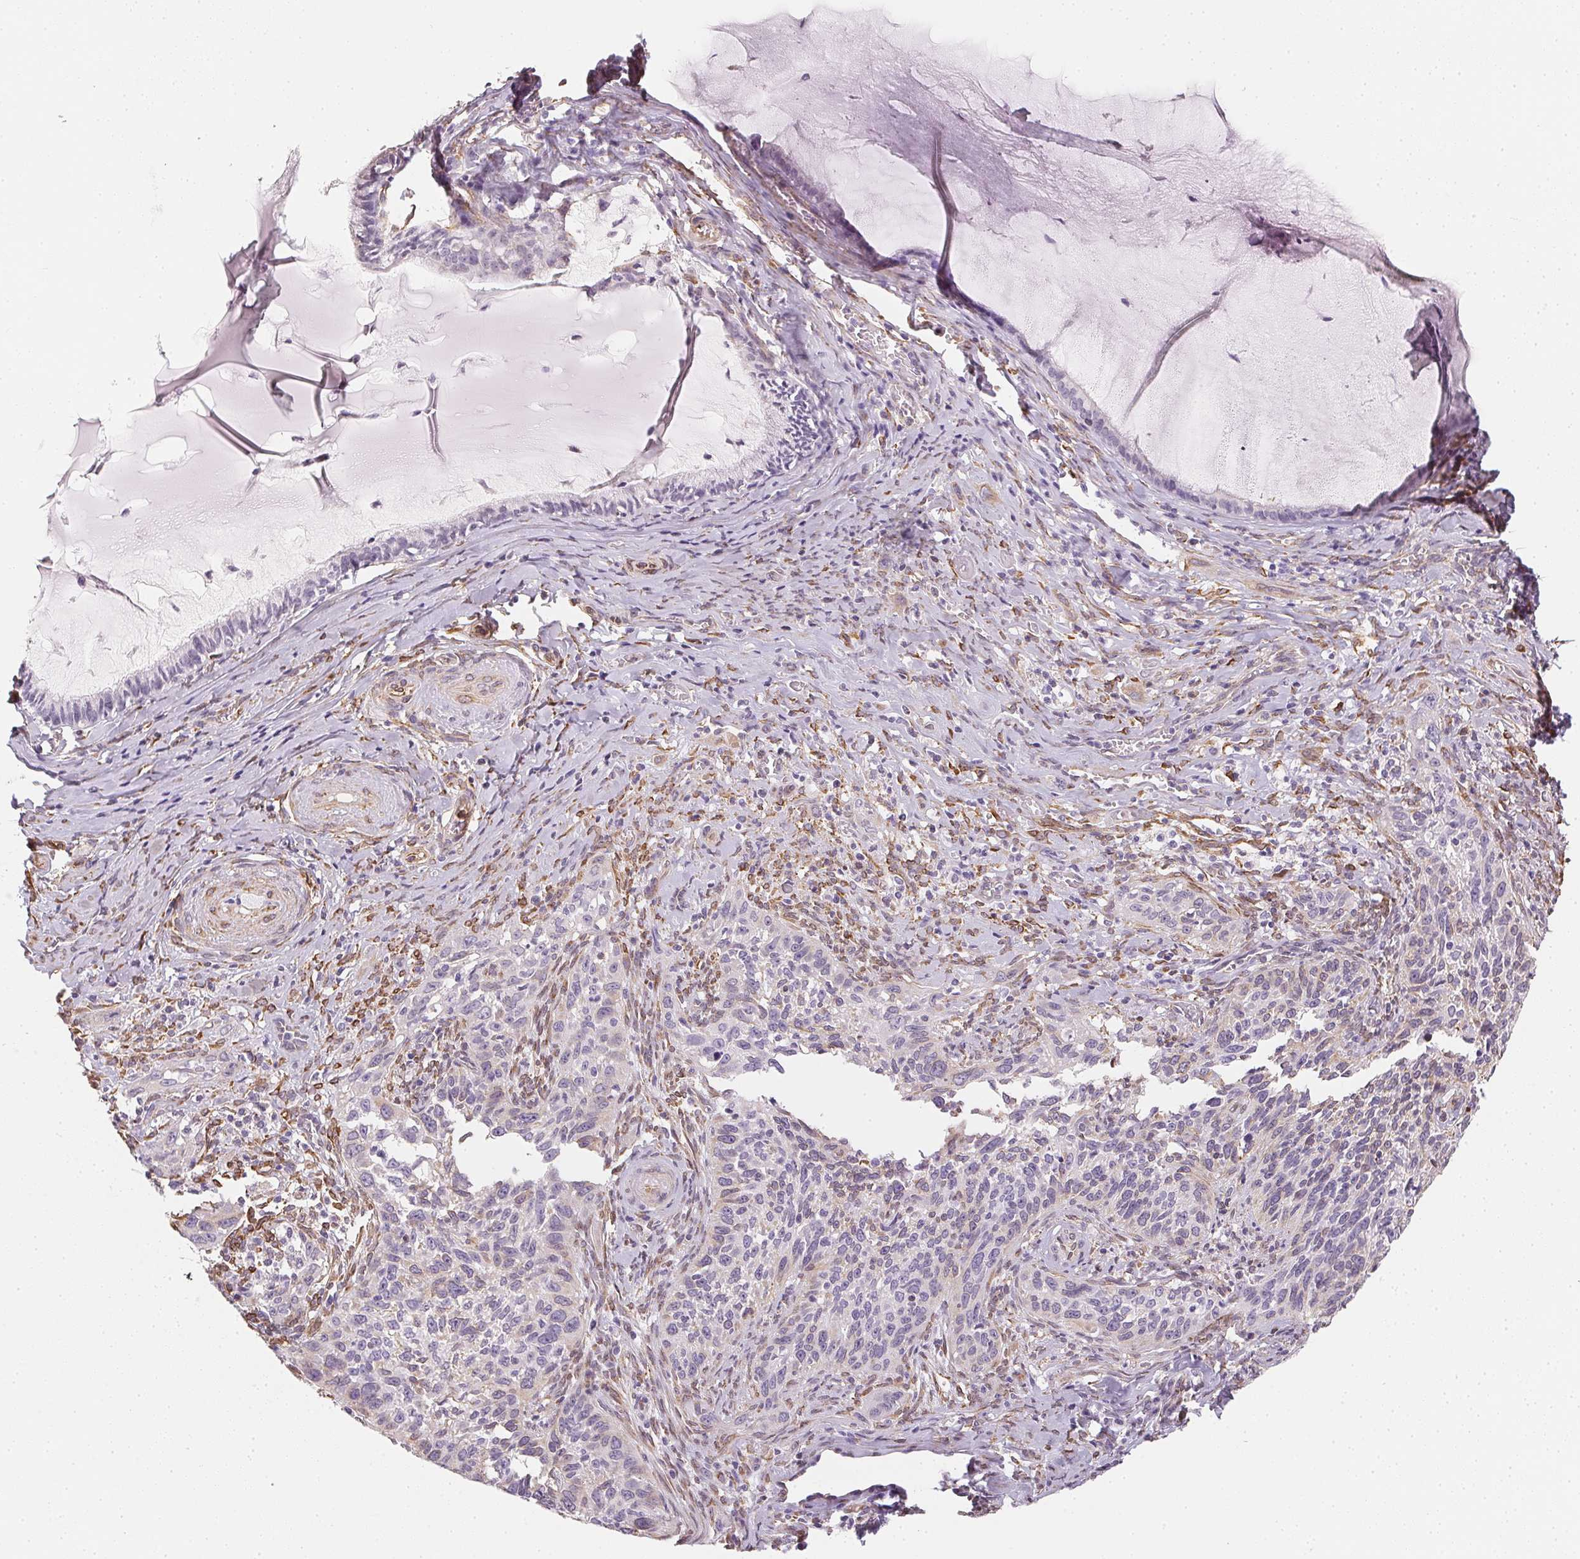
{"staining": {"intensity": "weak", "quantity": "<25%", "location": "cytoplasmic/membranous"}, "tissue": "cervical cancer", "cell_type": "Tumor cells", "image_type": "cancer", "snomed": [{"axis": "morphology", "description": "Squamous cell carcinoma, NOS"}, {"axis": "topography", "description": "Cervix"}], "caption": "A high-resolution image shows immunohistochemistry staining of cervical squamous cell carcinoma, which demonstrates no significant staining in tumor cells.", "gene": "RSBN1", "patient": {"sex": "female", "age": 51}}